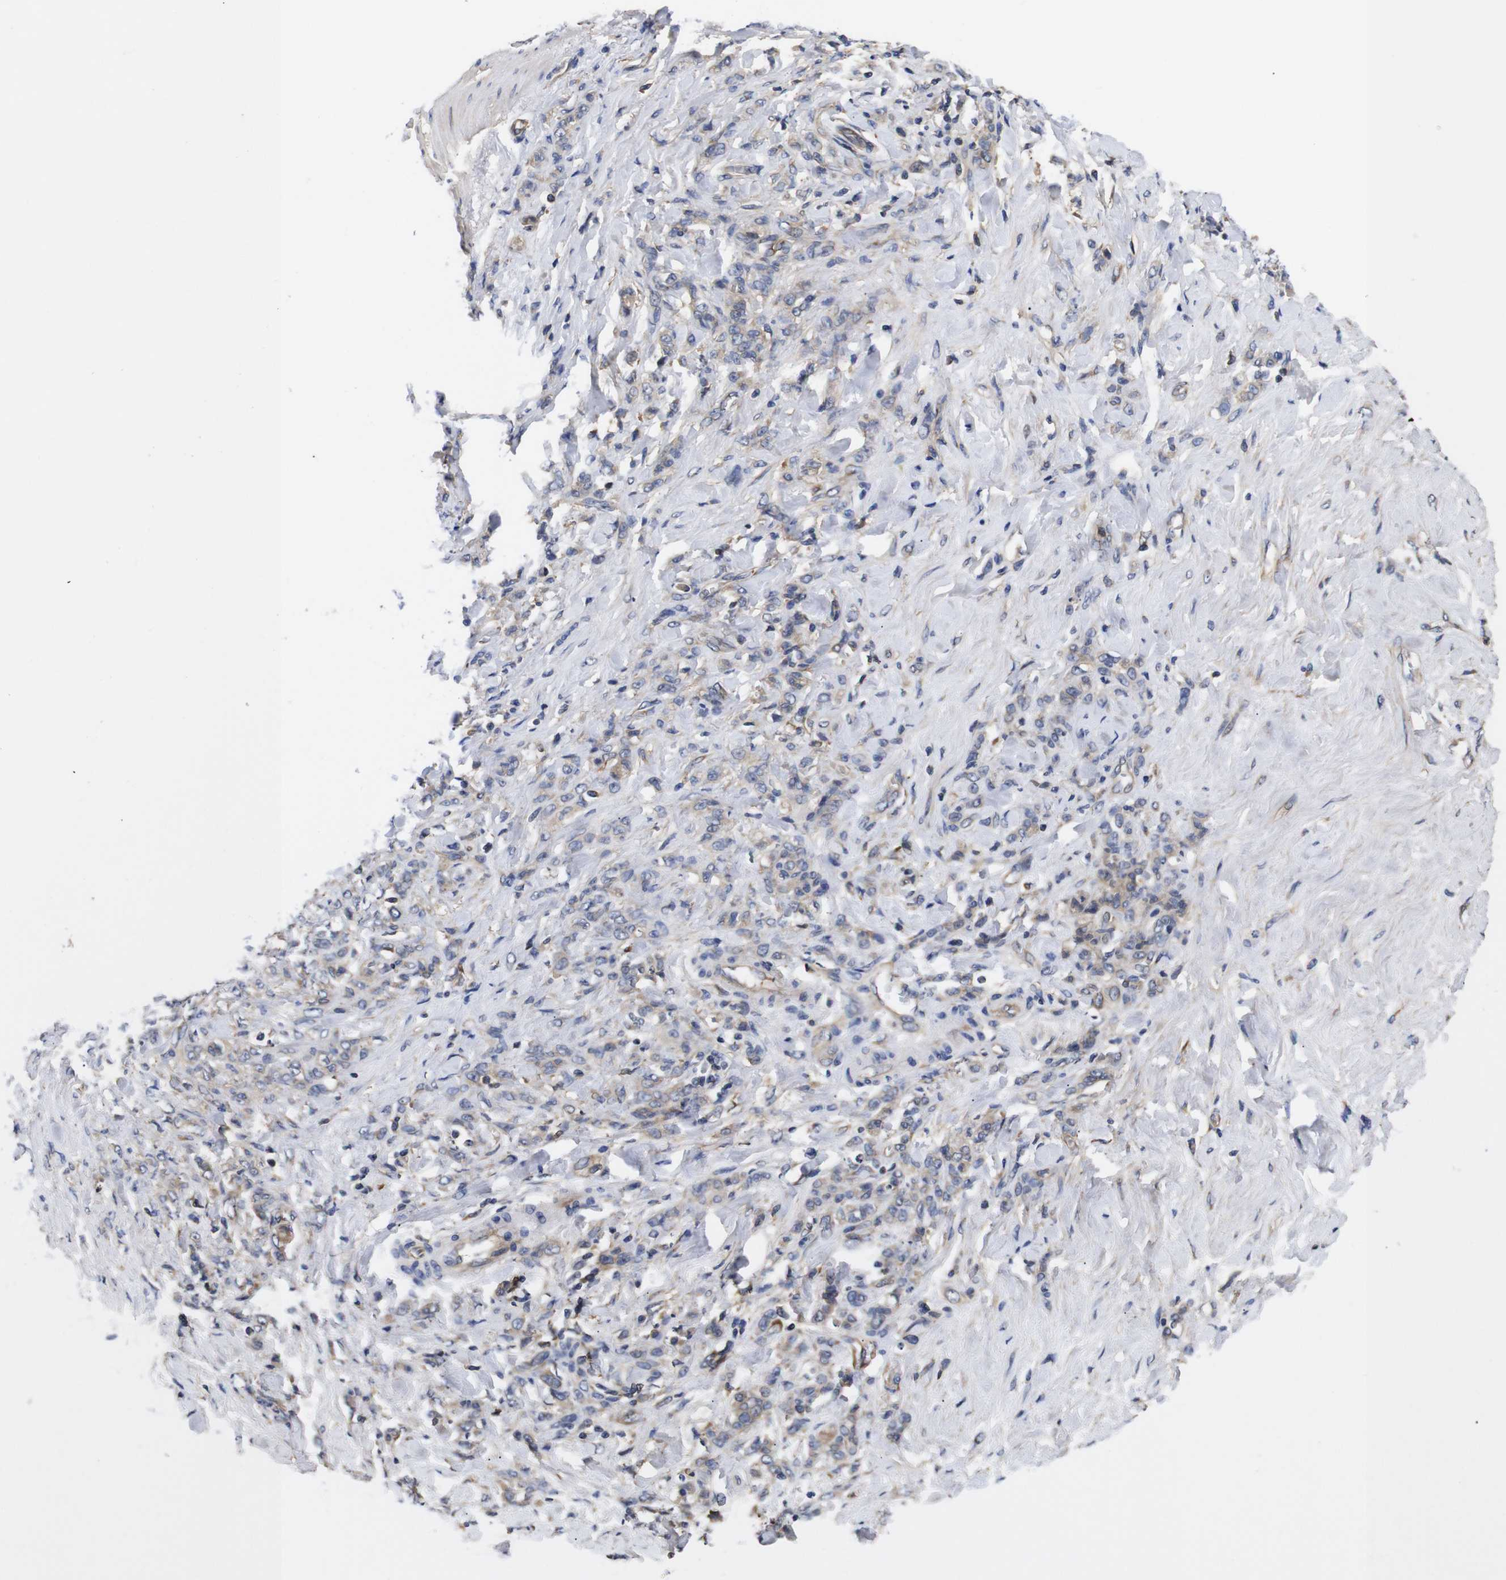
{"staining": {"intensity": "weak", "quantity": "25%-75%", "location": "cytoplasmic/membranous"}, "tissue": "stomach cancer", "cell_type": "Tumor cells", "image_type": "cancer", "snomed": [{"axis": "morphology", "description": "Adenocarcinoma, NOS"}, {"axis": "topography", "description": "Stomach"}], "caption": "Tumor cells show weak cytoplasmic/membranous staining in approximately 25%-75% of cells in stomach adenocarcinoma. (Stains: DAB (3,3'-diaminobenzidine) in brown, nuclei in blue, Microscopy: brightfield microscopy at high magnification).", "gene": "LRRCC1", "patient": {"sex": "male", "age": 82}}